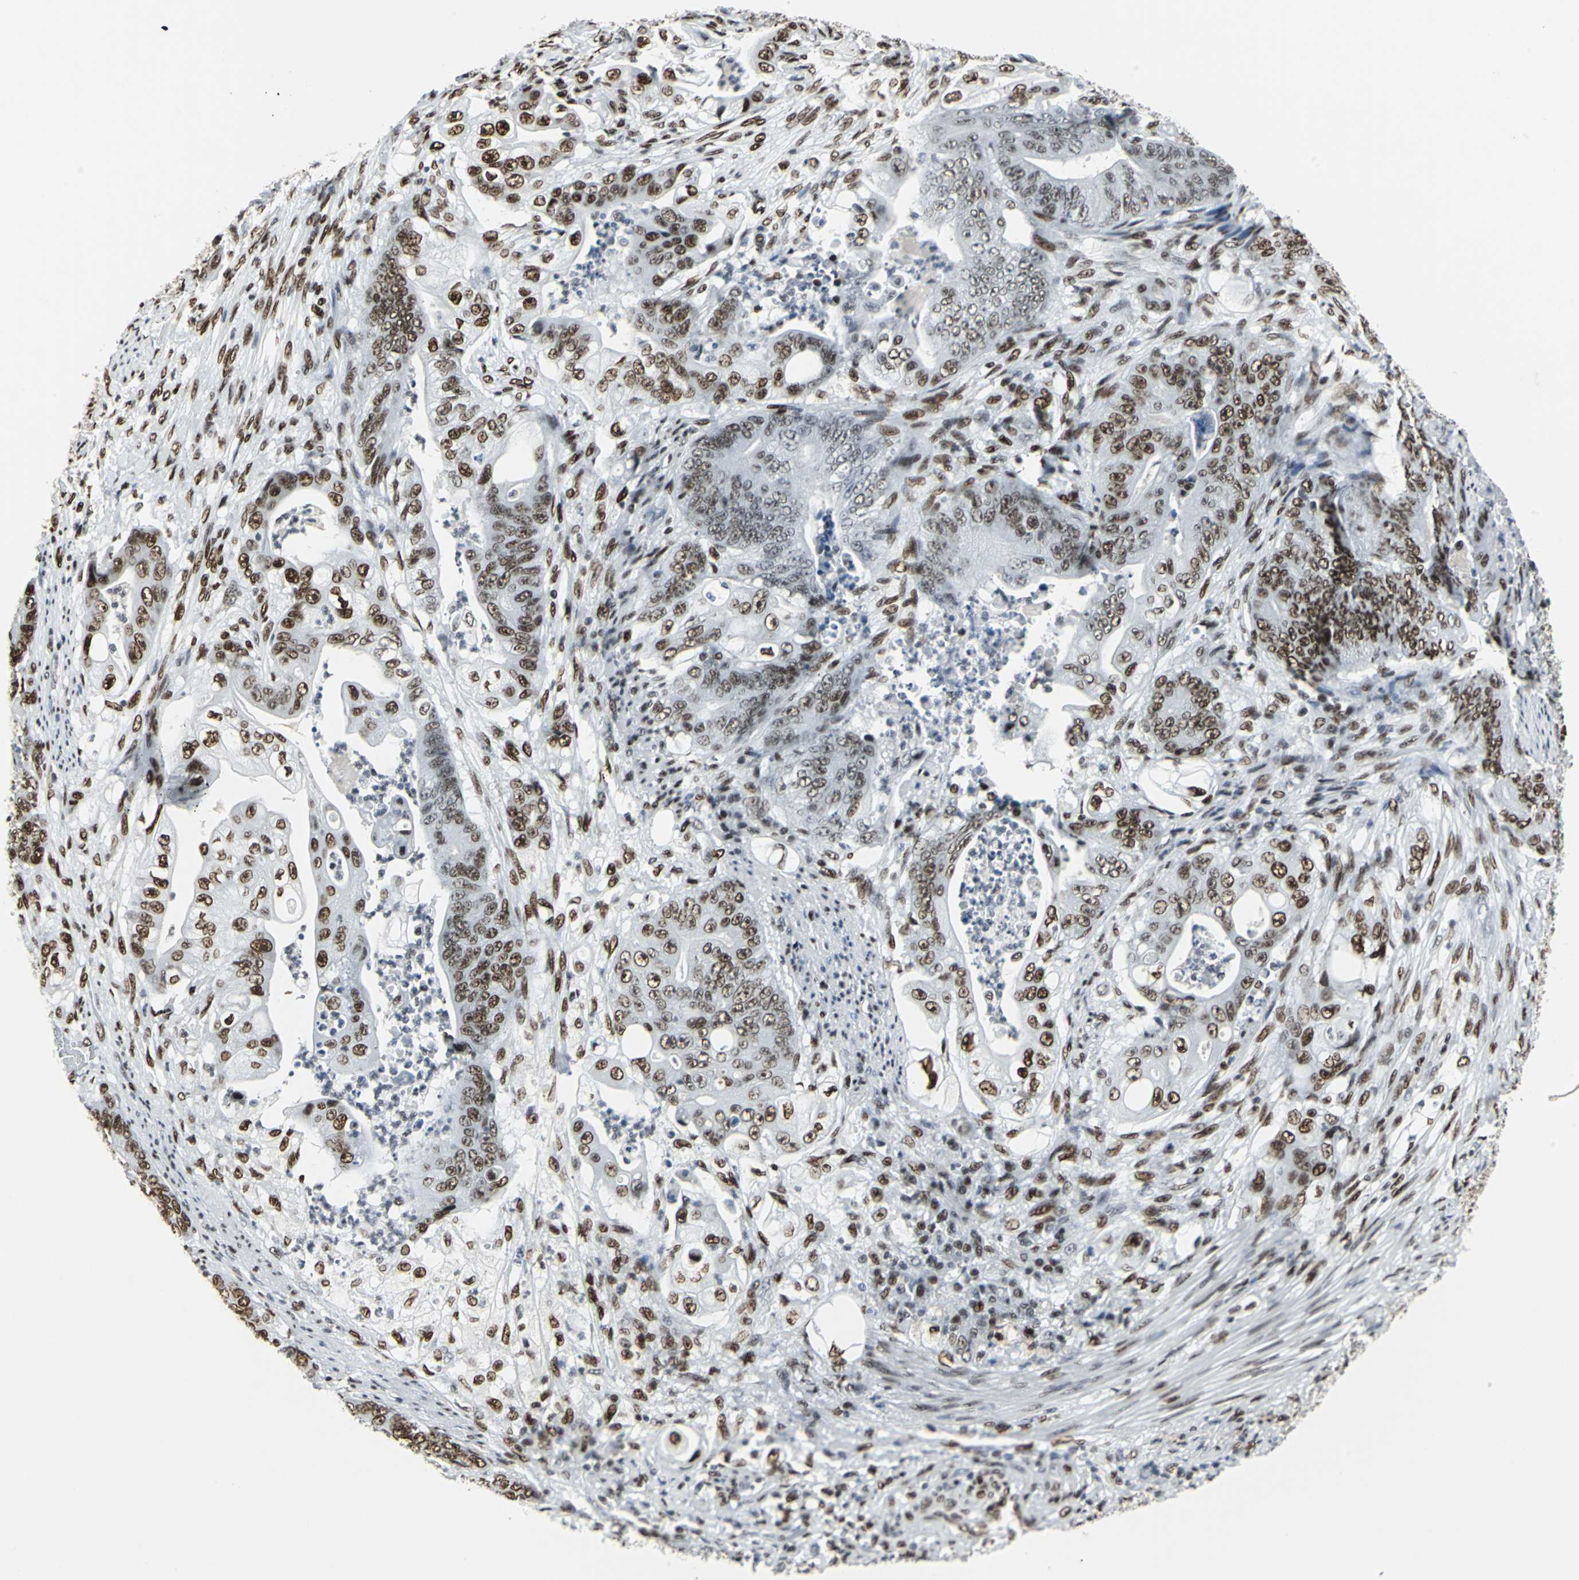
{"staining": {"intensity": "strong", "quantity": ">75%", "location": "nuclear"}, "tissue": "stomach cancer", "cell_type": "Tumor cells", "image_type": "cancer", "snomed": [{"axis": "morphology", "description": "Adenocarcinoma, NOS"}, {"axis": "topography", "description": "Stomach"}], "caption": "A photomicrograph of human stomach cancer stained for a protein demonstrates strong nuclear brown staining in tumor cells.", "gene": "HDAC2", "patient": {"sex": "female", "age": 73}}